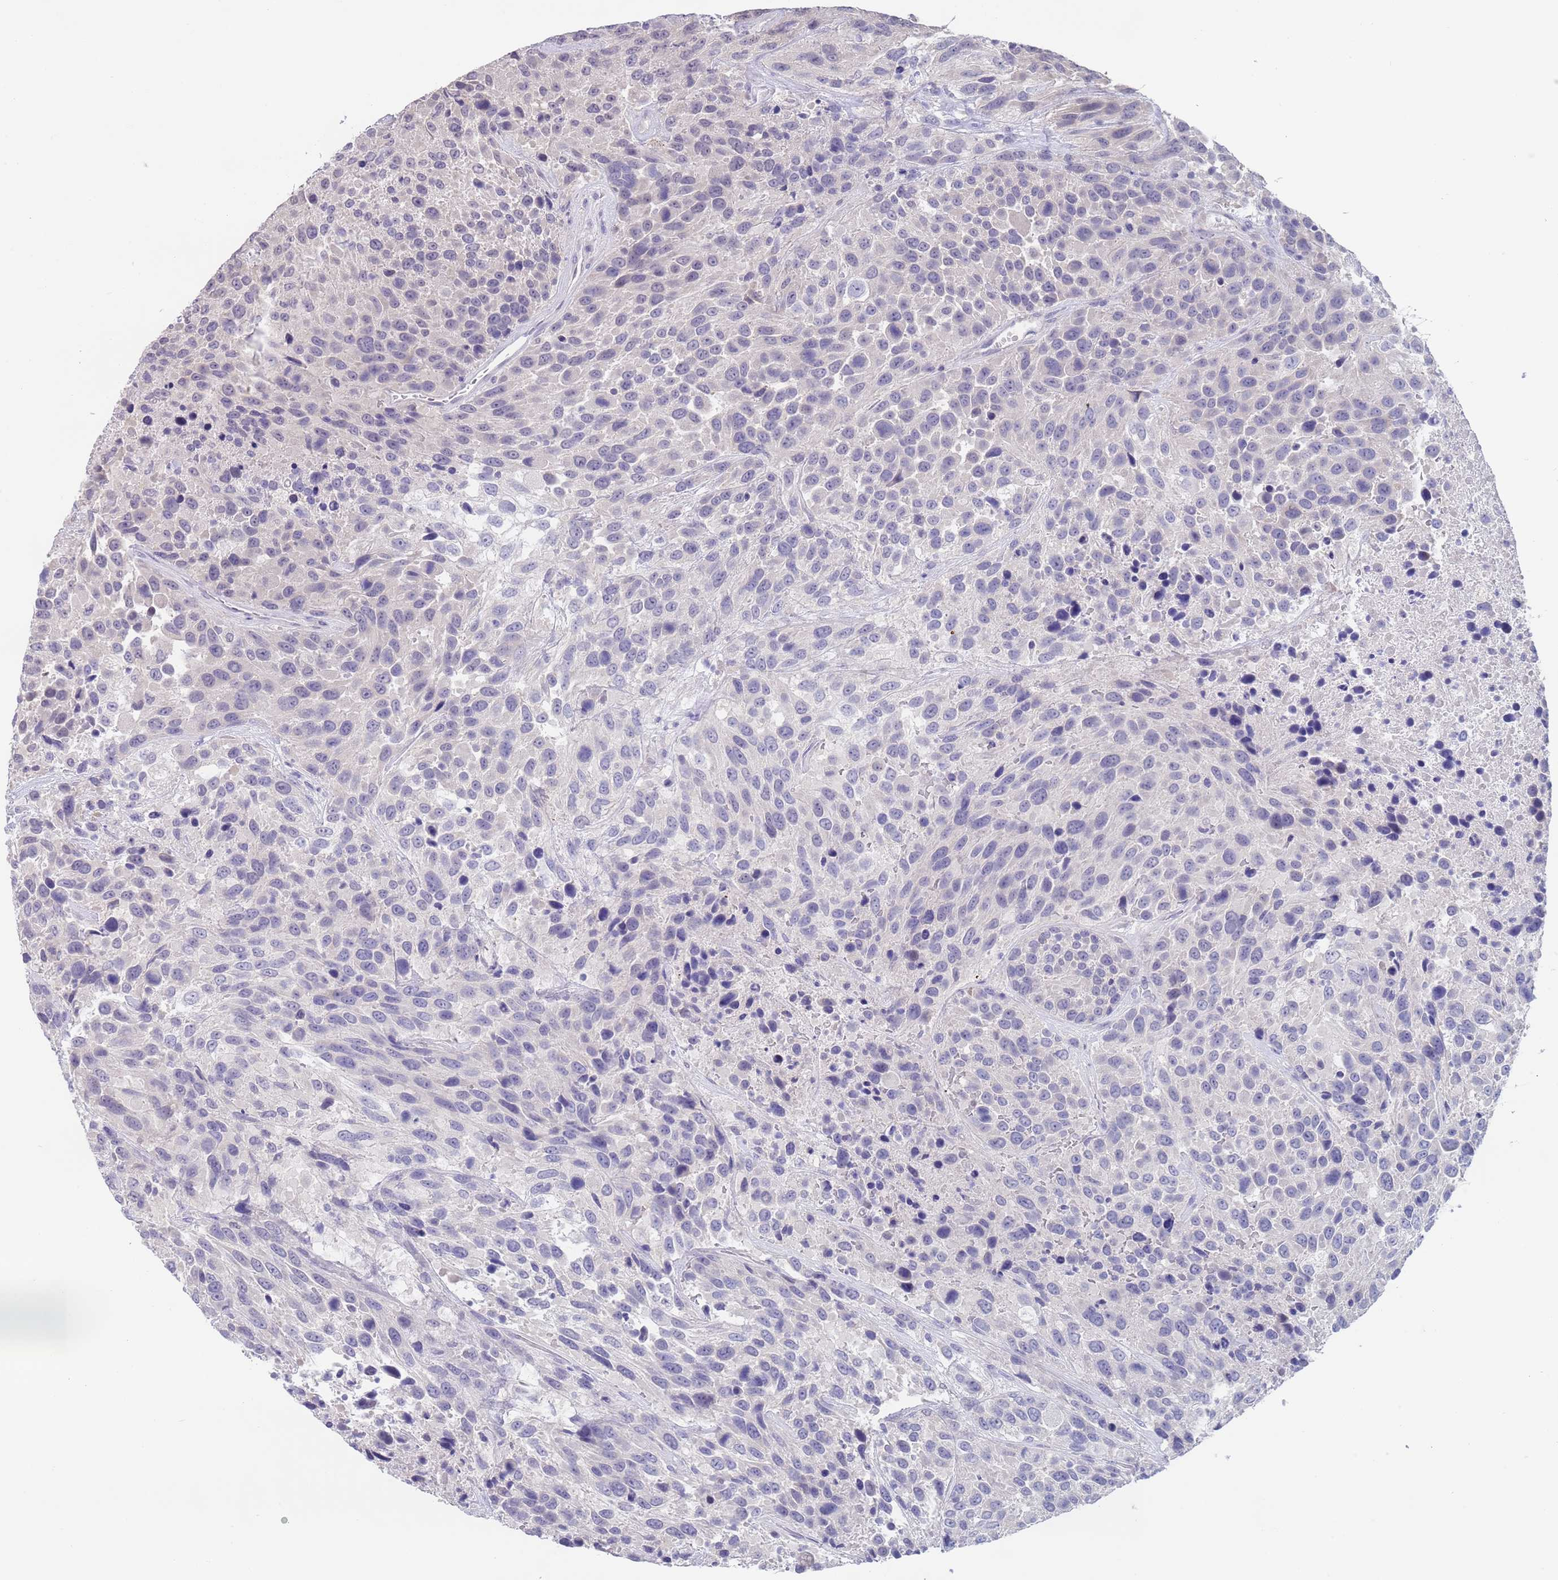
{"staining": {"intensity": "negative", "quantity": "none", "location": "none"}, "tissue": "urothelial cancer", "cell_type": "Tumor cells", "image_type": "cancer", "snomed": [{"axis": "morphology", "description": "Urothelial carcinoma, High grade"}, {"axis": "topography", "description": "Urinary bladder"}], "caption": "The micrograph exhibits no staining of tumor cells in high-grade urothelial carcinoma.", "gene": "SPIRE2", "patient": {"sex": "female", "age": 70}}